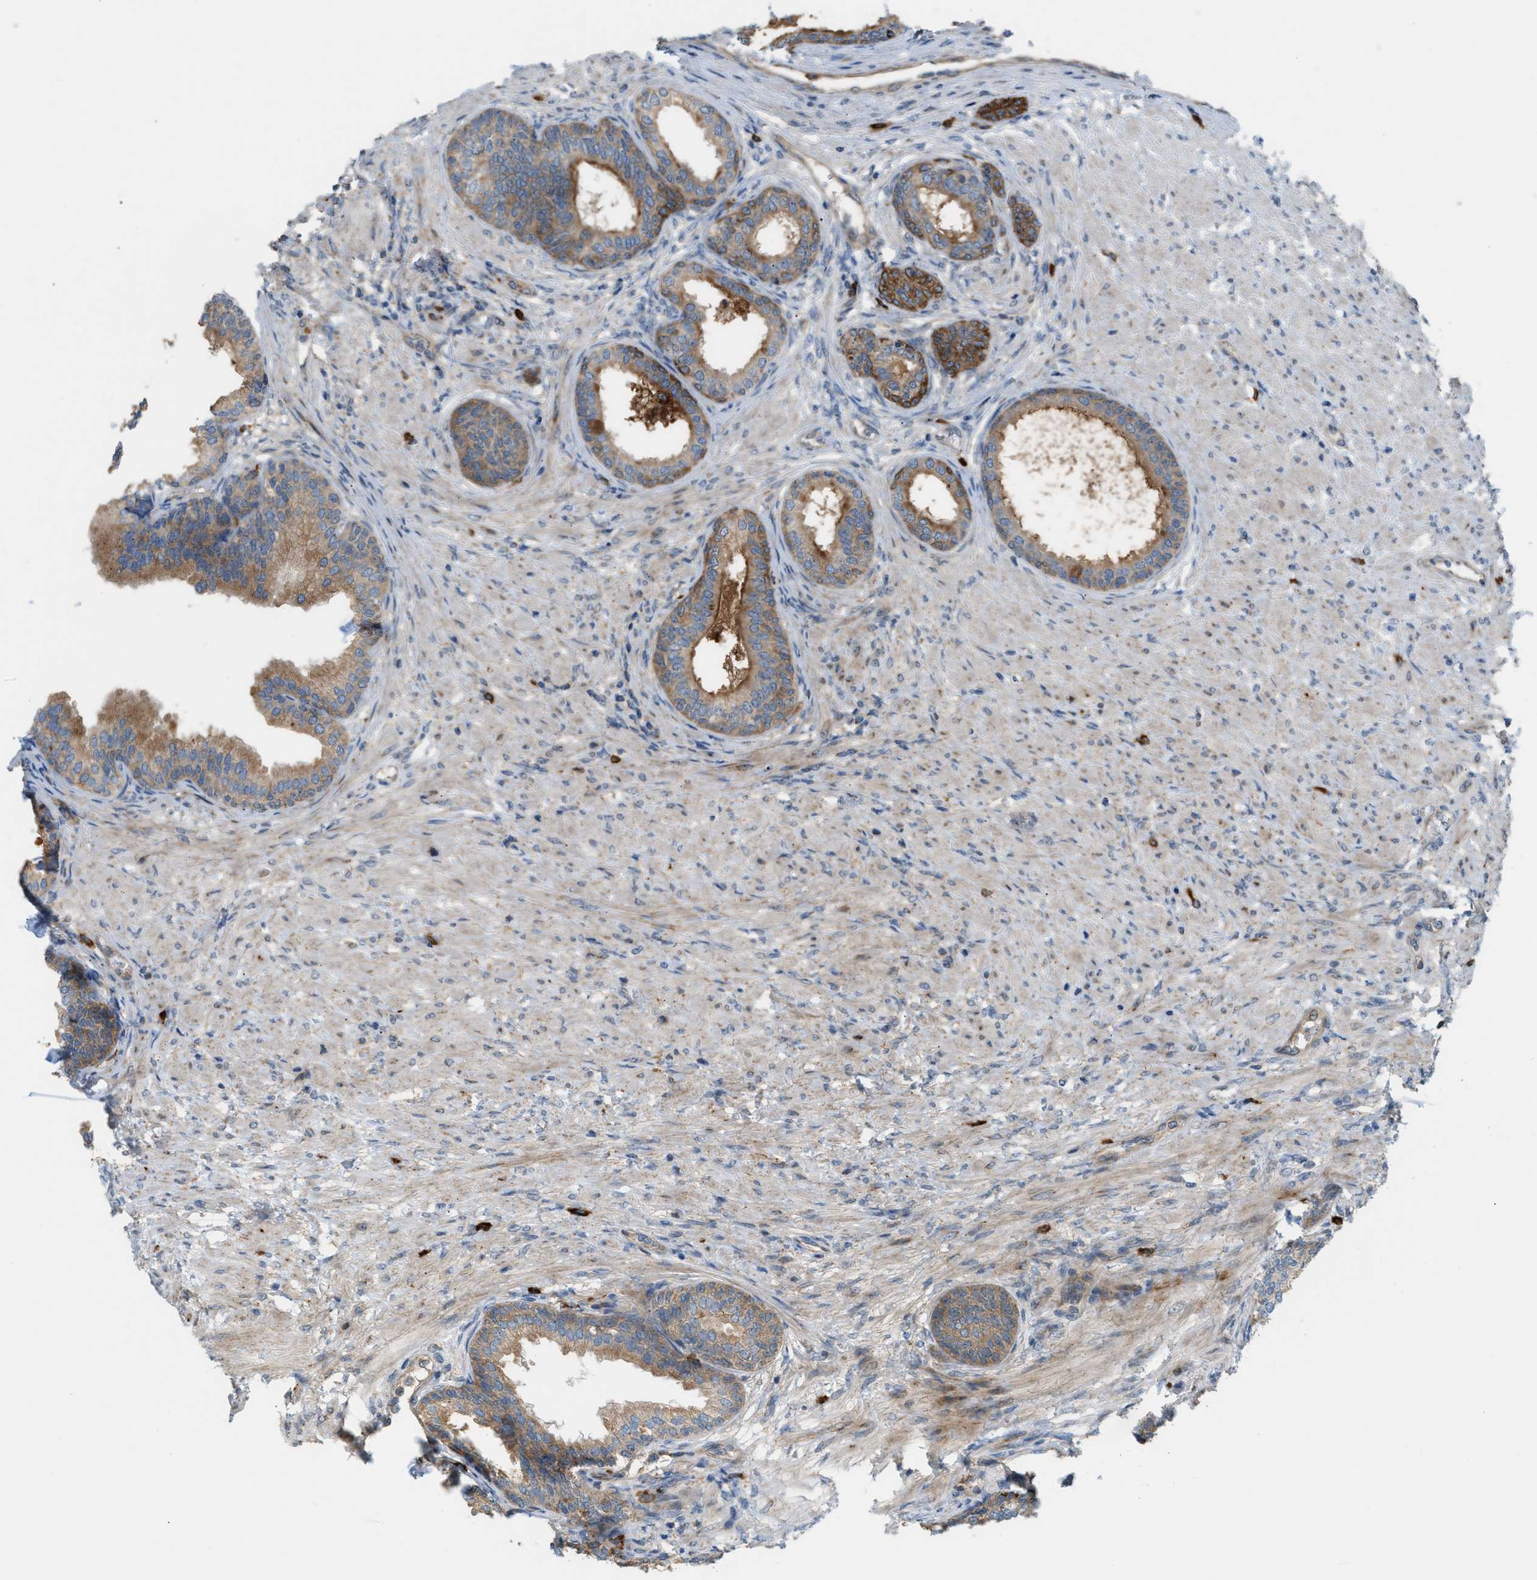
{"staining": {"intensity": "moderate", "quantity": ">75%", "location": "cytoplasmic/membranous"}, "tissue": "prostate", "cell_type": "Glandular cells", "image_type": "normal", "snomed": [{"axis": "morphology", "description": "Normal tissue, NOS"}, {"axis": "topography", "description": "Prostate"}], "caption": "Moderate cytoplasmic/membranous staining for a protein is present in approximately >75% of glandular cells of unremarkable prostate using immunohistochemistry (IHC).", "gene": "PDCL", "patient": {"sex": "male", "age": 76}}